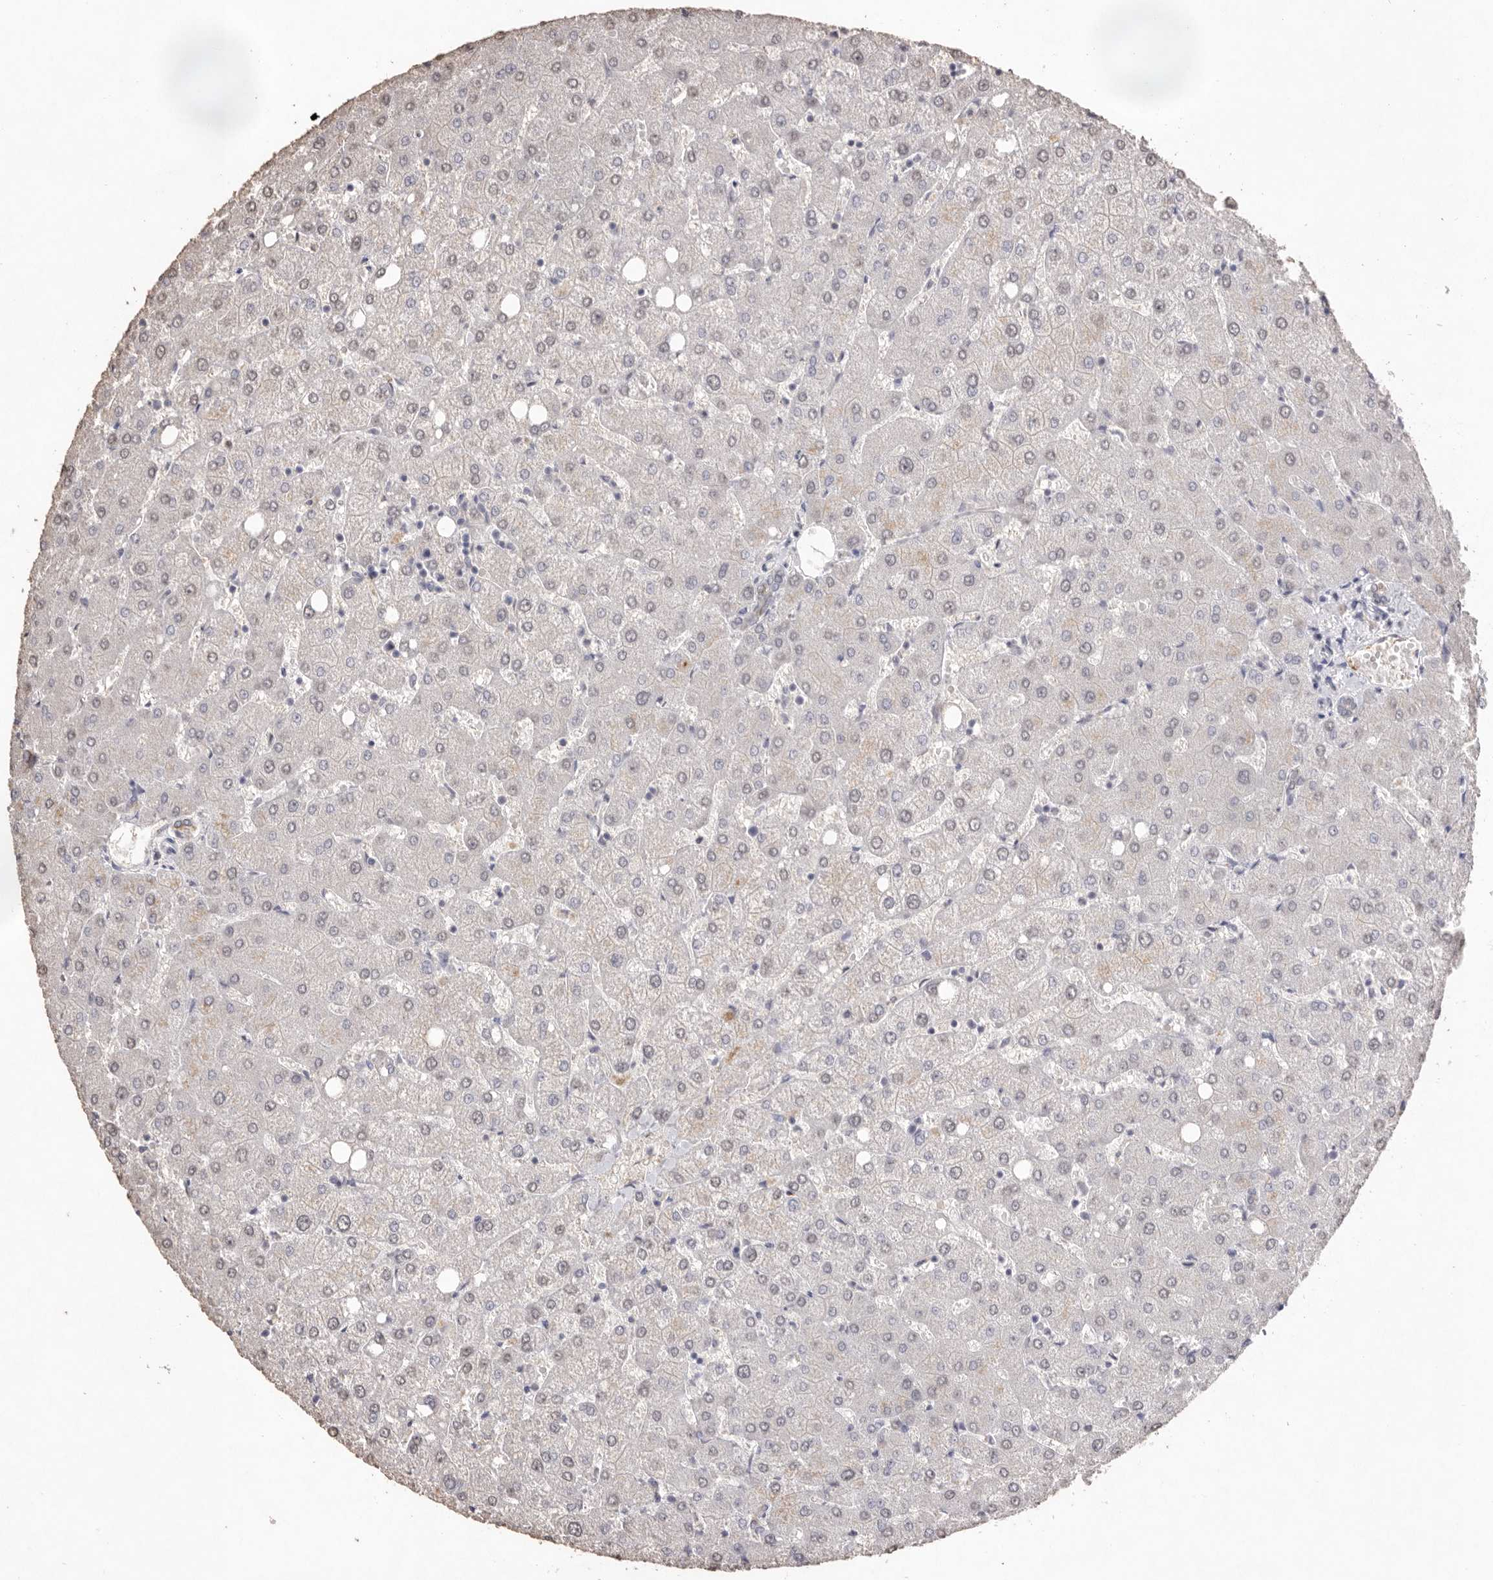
{"staining": {"intensity": "weak", "quantity": "25%-75%", "location": "cytoplasmic/membranous"}, "tissue": "liver", "cell_type": "Cholangiocytes", "image_type": "normal", "snomed": [{"axis": "morphology", "description": "Normal tissue, NOS"}, {"axis": "topography", "description": "Liver"}], "caption": "High-power microscopy captured an immunohistochemistry micrograph of unremarkable liver, revealing weak cytoplasmic/membranous expression in about 25%-75% of cholangiocytes. (DAB IHC, brown staining for protein, blue staining for nuclei).", "gene": "ZYG11B", "patient": {"sex": "female", "age": 54}}